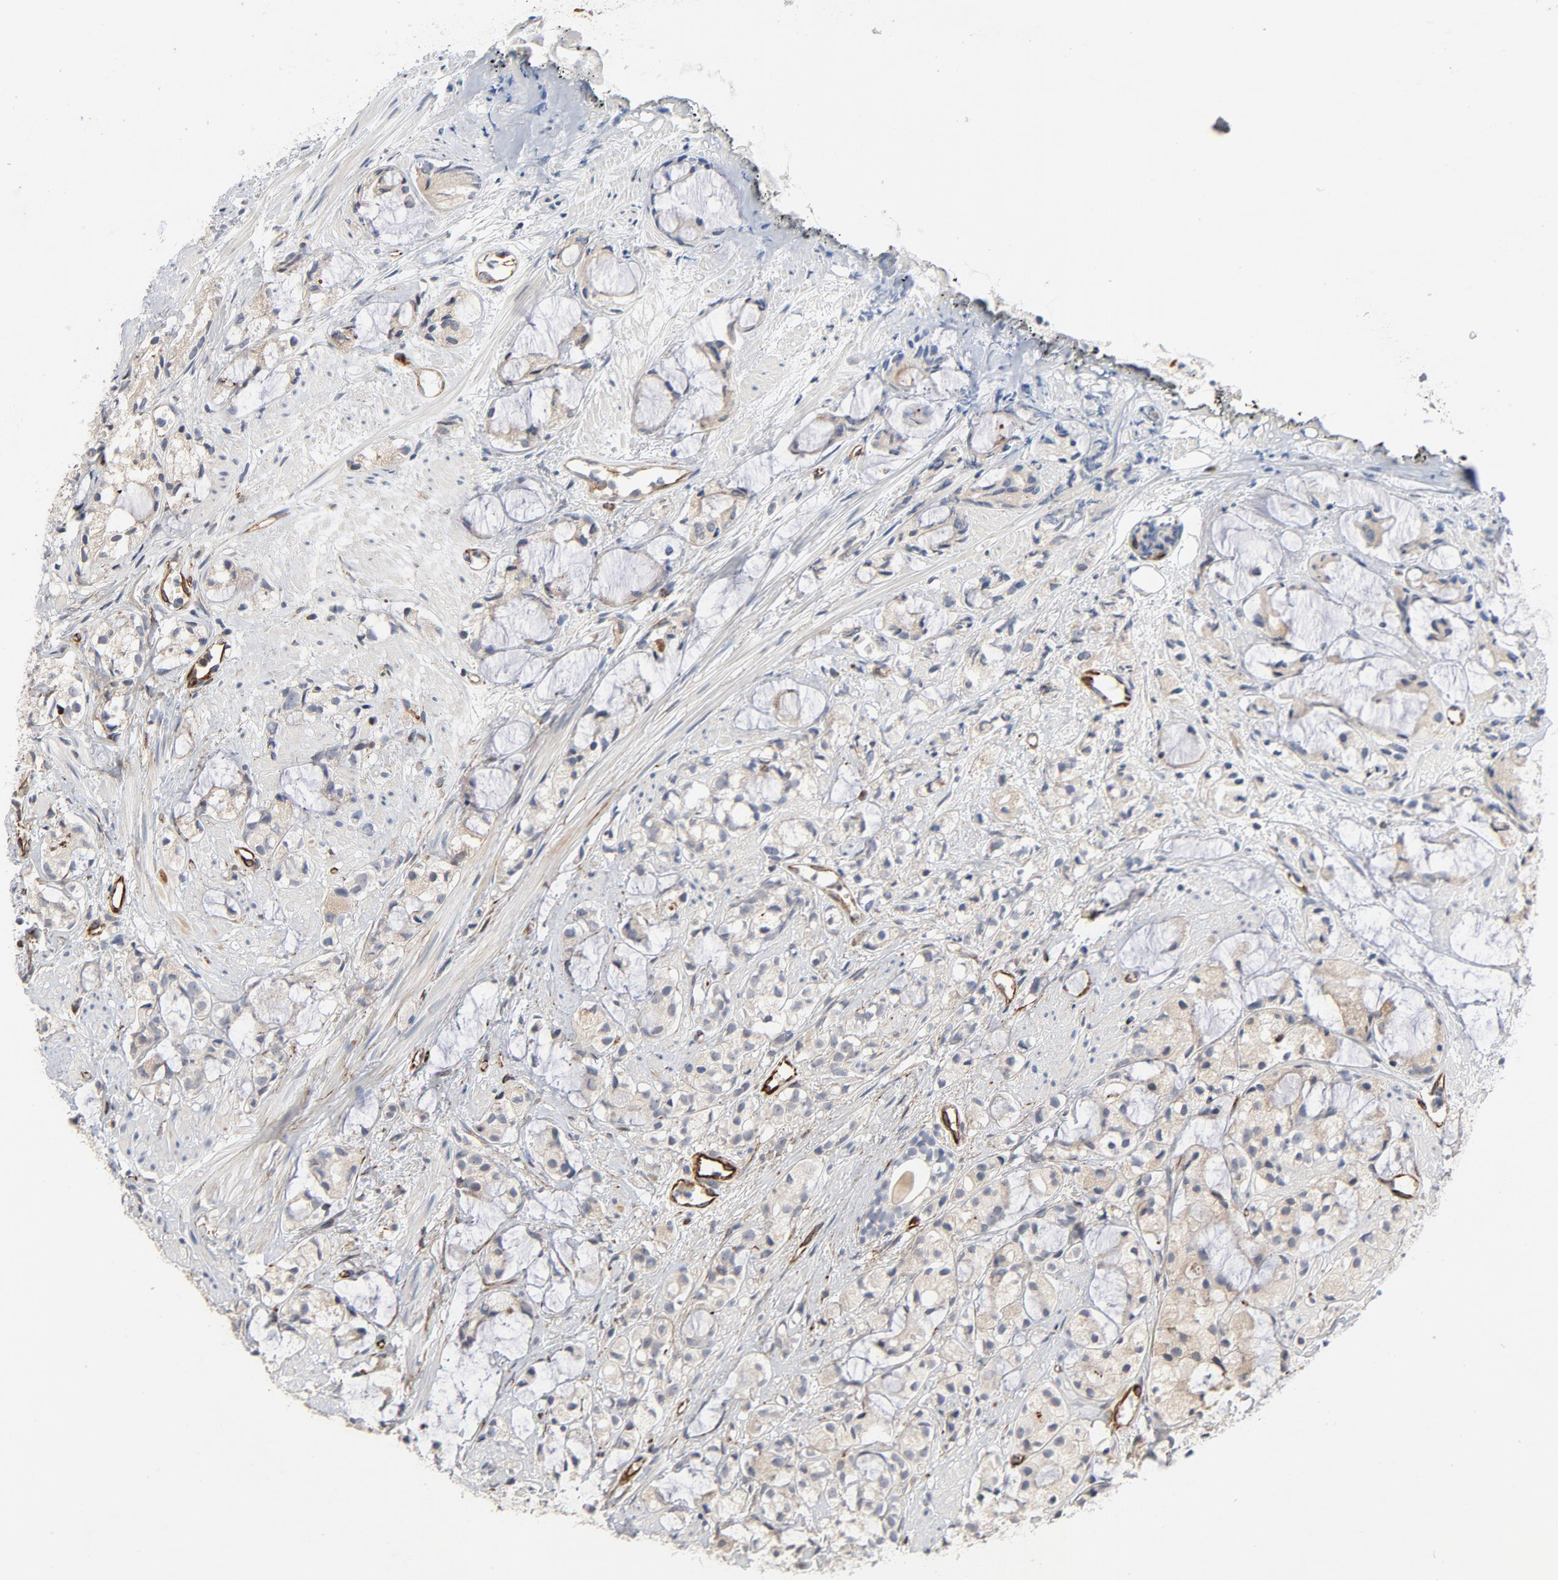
{"staining": {"intensity": "moderate", "quantity": "<25%", "location": "cytoplasmic/membranous"}, "tissue": "prostate cancer", "cell_type": "Tumor cells", "image_type": "cancer", "snomed": [{"axis": "morphology", "description": "Adenocarcinoma, High grade"}, {"axis": "topography", "description": "Prostate"}], "caption": "Prostate adenocarcinoma (high-grade) stained for a protein (brown) exhibits moderate cytoplasmic/membranous positive staining in approximately <25% of tumor cells.", "gene": "FAM118A", "patient": {"sex": "male", "age": 85}}